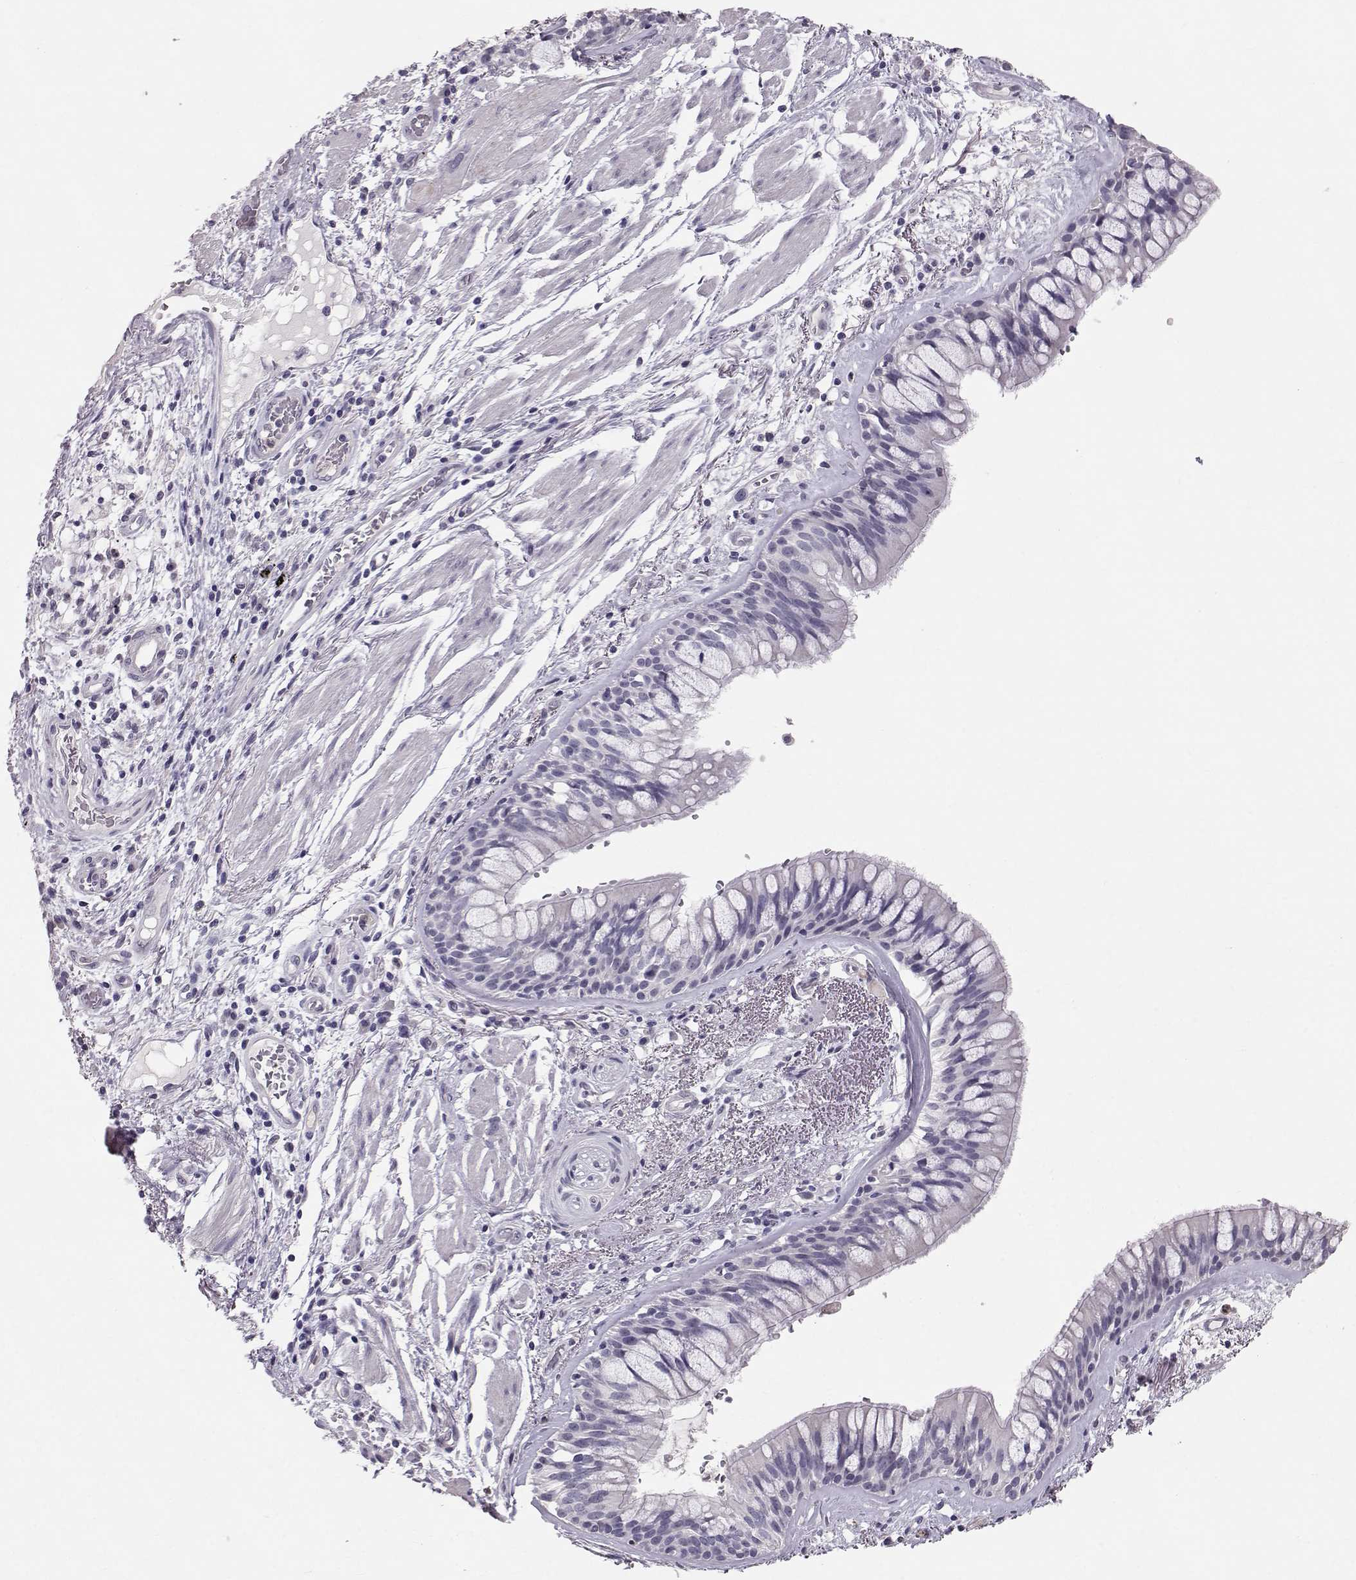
{"staining": {"intensity": "negative", "quantity": "none", "location": "none"}, "tissue": "bronchus", "cell_type": "Respiratory epithelial cells", "image_type": "normal", "snomed": [{"axis": "morphology", "description": "Normal tissue, NOS"}, {"axis": "topography", "description": "Bronchus"}, {"axis": "topography", "description": "Lung"}], "caption": "This photomicrograph is of benign bronchus stained with IHC to label a protein in brown with the nuclei are counter-stained blue. There is no positivity in respiratory epithelial cells. (IHC, brightfield microscopy, high magnification).", "gene": "POU1F1", "patient": {"sex": "female", "age": 57}}